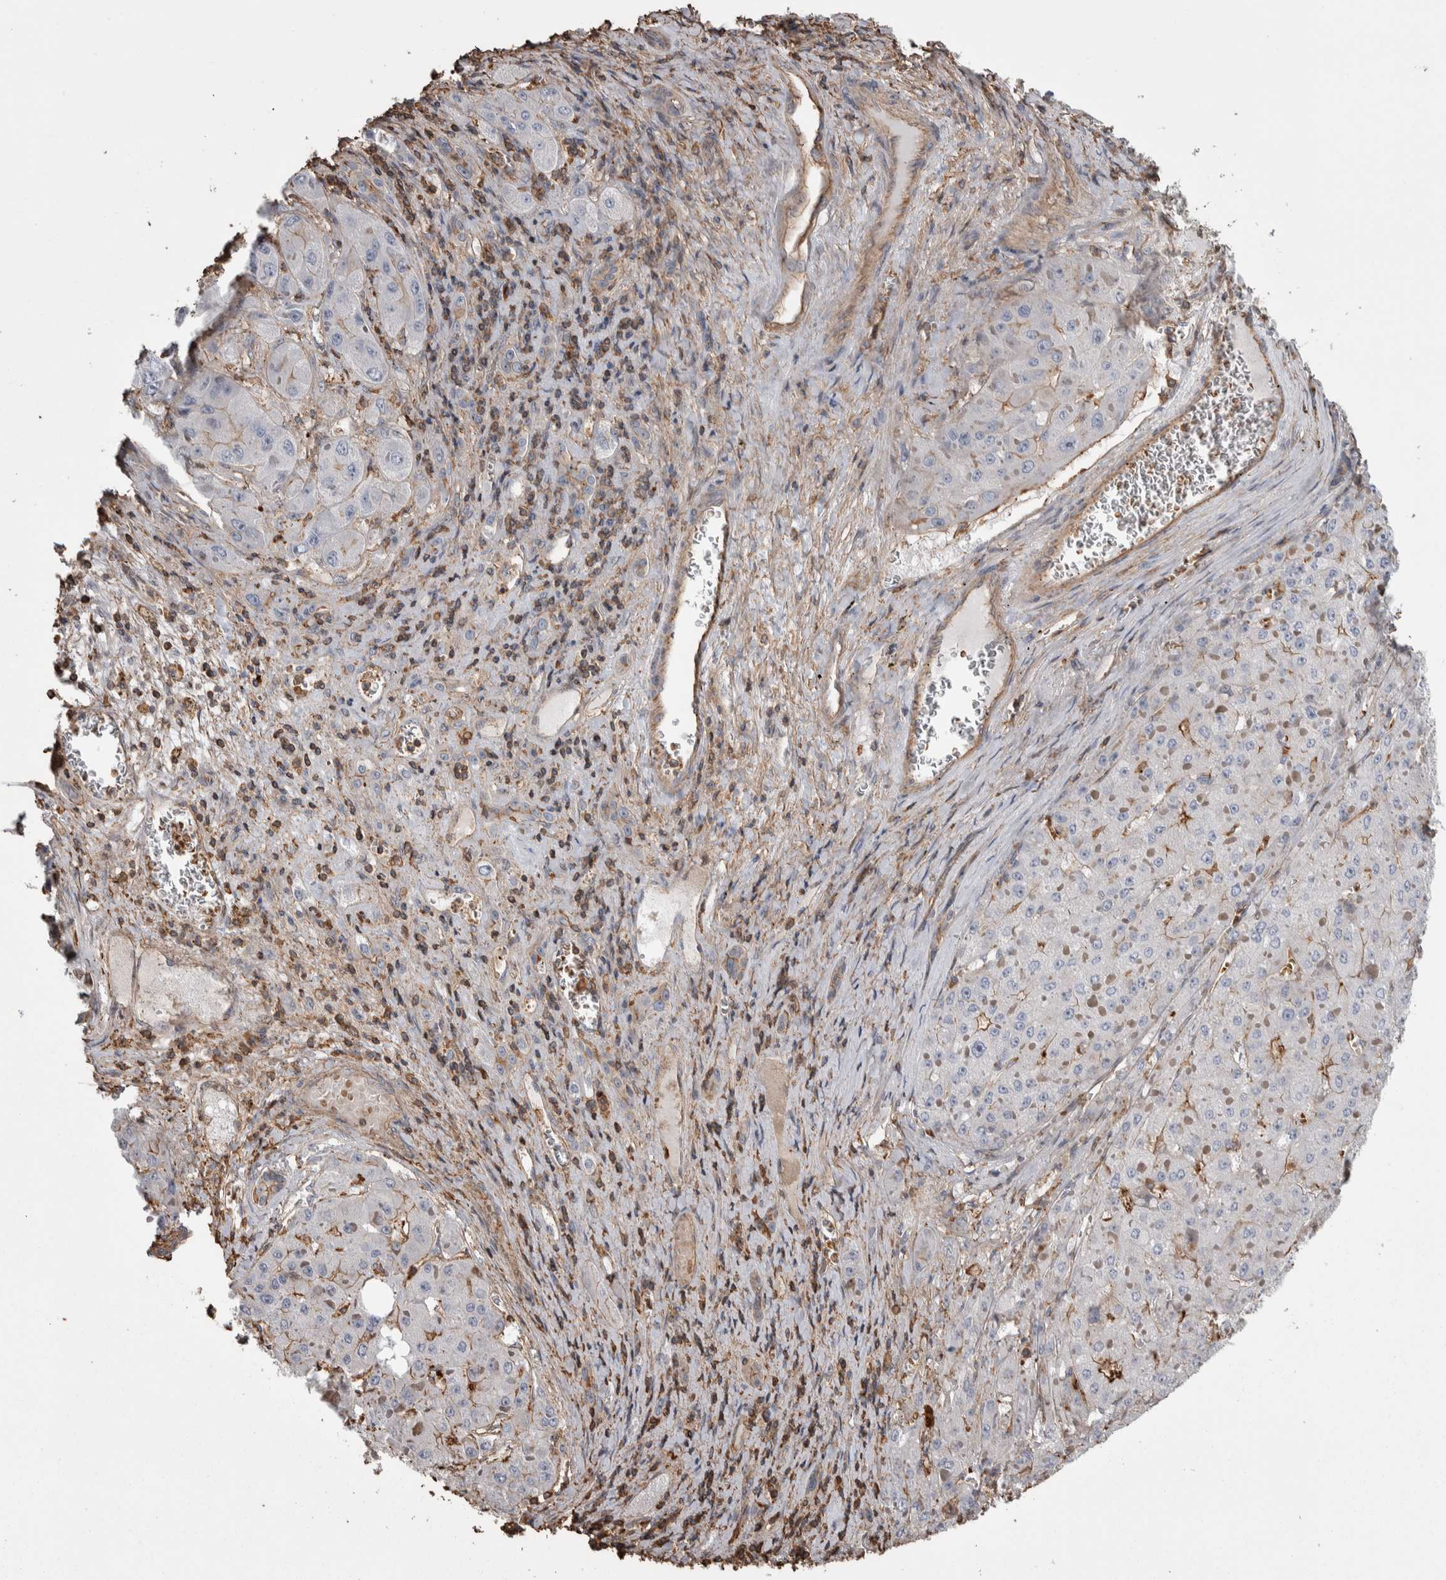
{"staining": {"intensity": "moderate", "quantity": "<25%", "location": "cytoplasmic/membranous"}, "tissue": "liver cancer", "cell_type": "Tumor cells", "image_type": "cancer", "snomed": [{"axis": "morphology", "description": "Carcinoma, Hepatocellular, NOS"}, {"axis": "topography", "description": "Liver"}], "caption": "Immunohistochemical staining of liver hepatocellular carcinoma shows low levels of moderate cytoplasmic/membranous protein positivity in approximately <25% of tumor cells.", "gene": "ENPP2", "patient": {"sex": "female", "age": 73}}